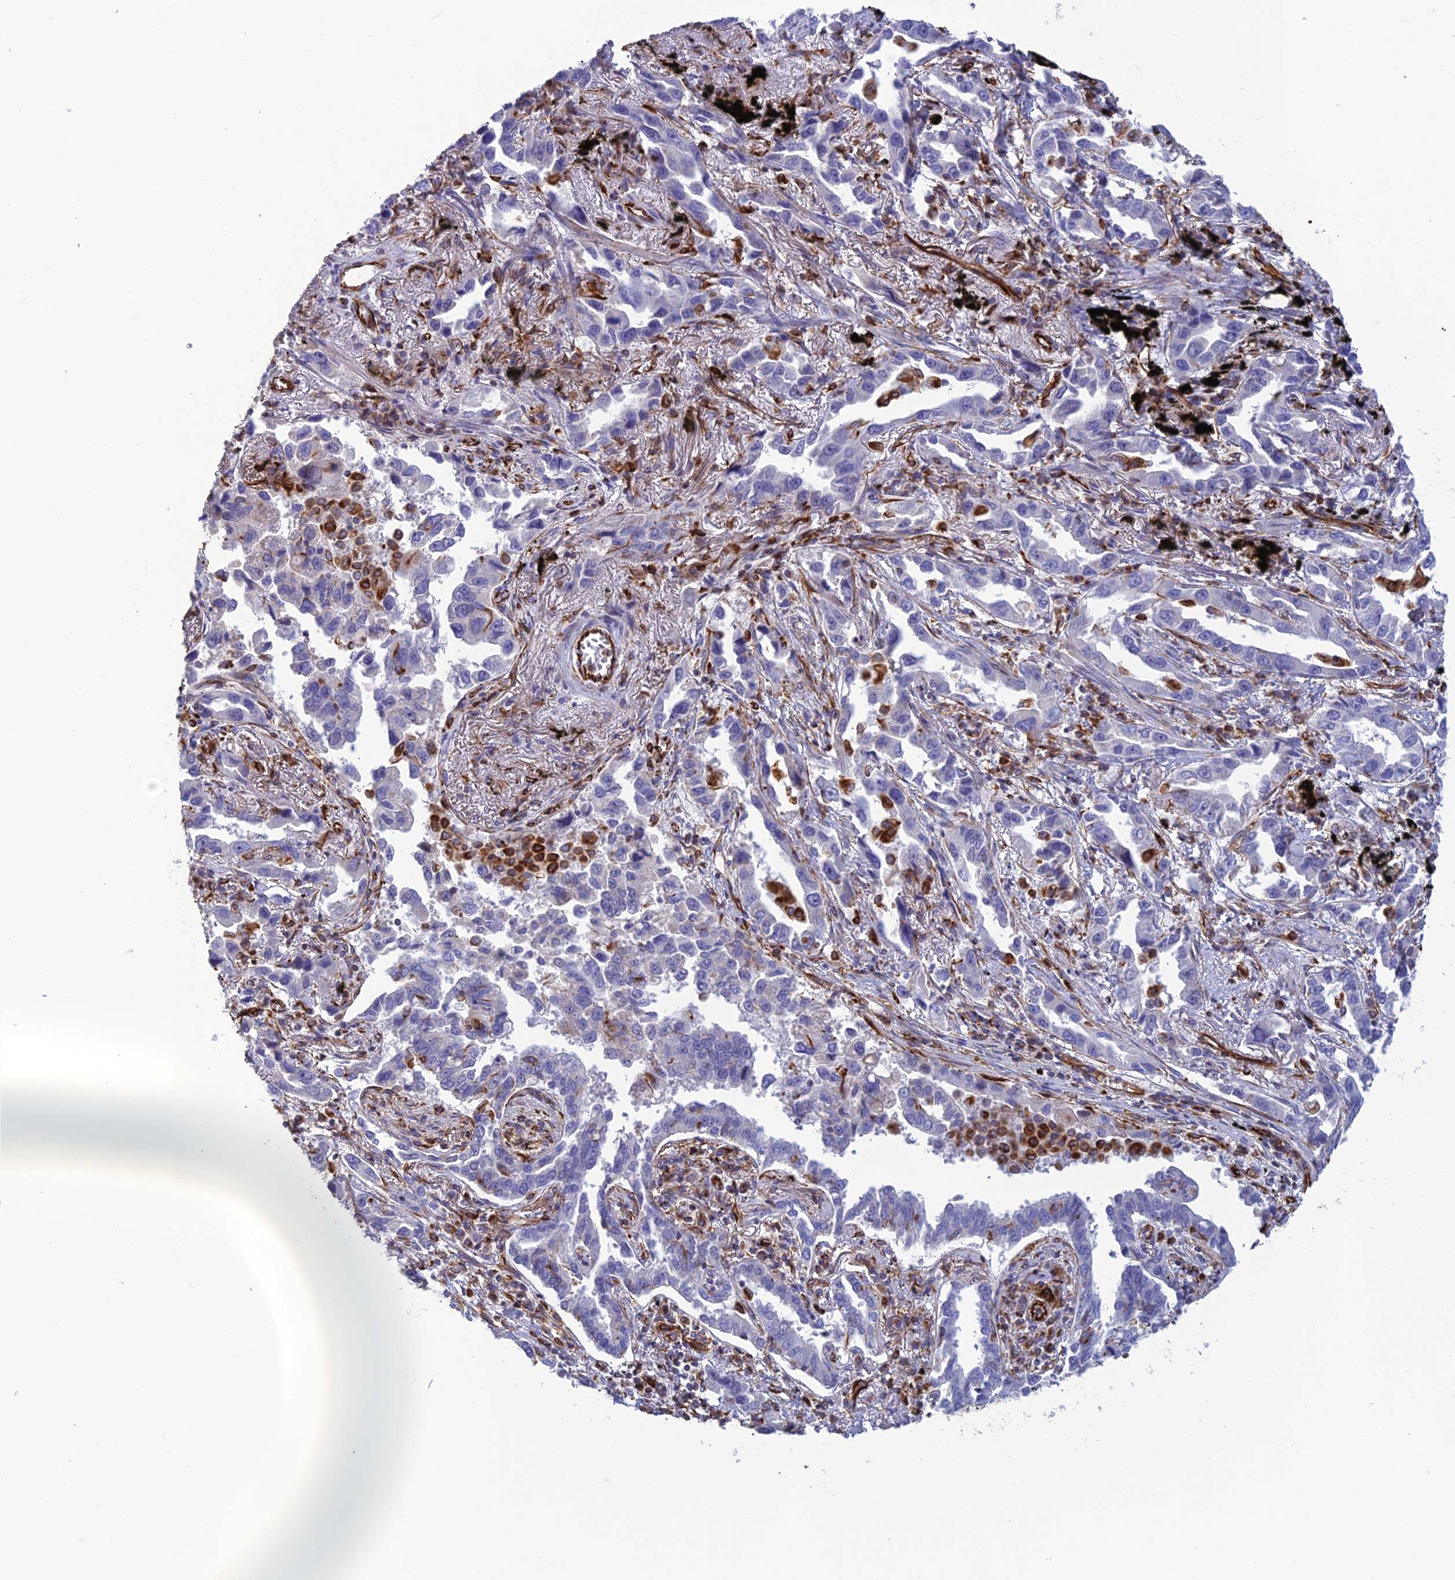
{"staining": {"intensity": "negative", "quantity": "none", "location": "none"}, "tissue": "lung cancer", "cell_type": "Tumor cells", "image_type": "cancer", "snomed": [{"axis": "morphology", "description": "Adenocarcinoma, NOS"}, {"axis": "topography", "description": "Lung"}], "caption": "High magnification brightfield microscopy of lung adenocarcinoma stained with DAB (brown) and counterstained with hematoxylin (blue): tumor cells show no significant staining. Brightfield microscopy of IHC stained with DAB (3,3'-diaminobenzidine) (brown) and hematoxylin (blue), captured at high magnification.", "gene": "FBXL20", "patient": {"sex": "male", "age": 67}}